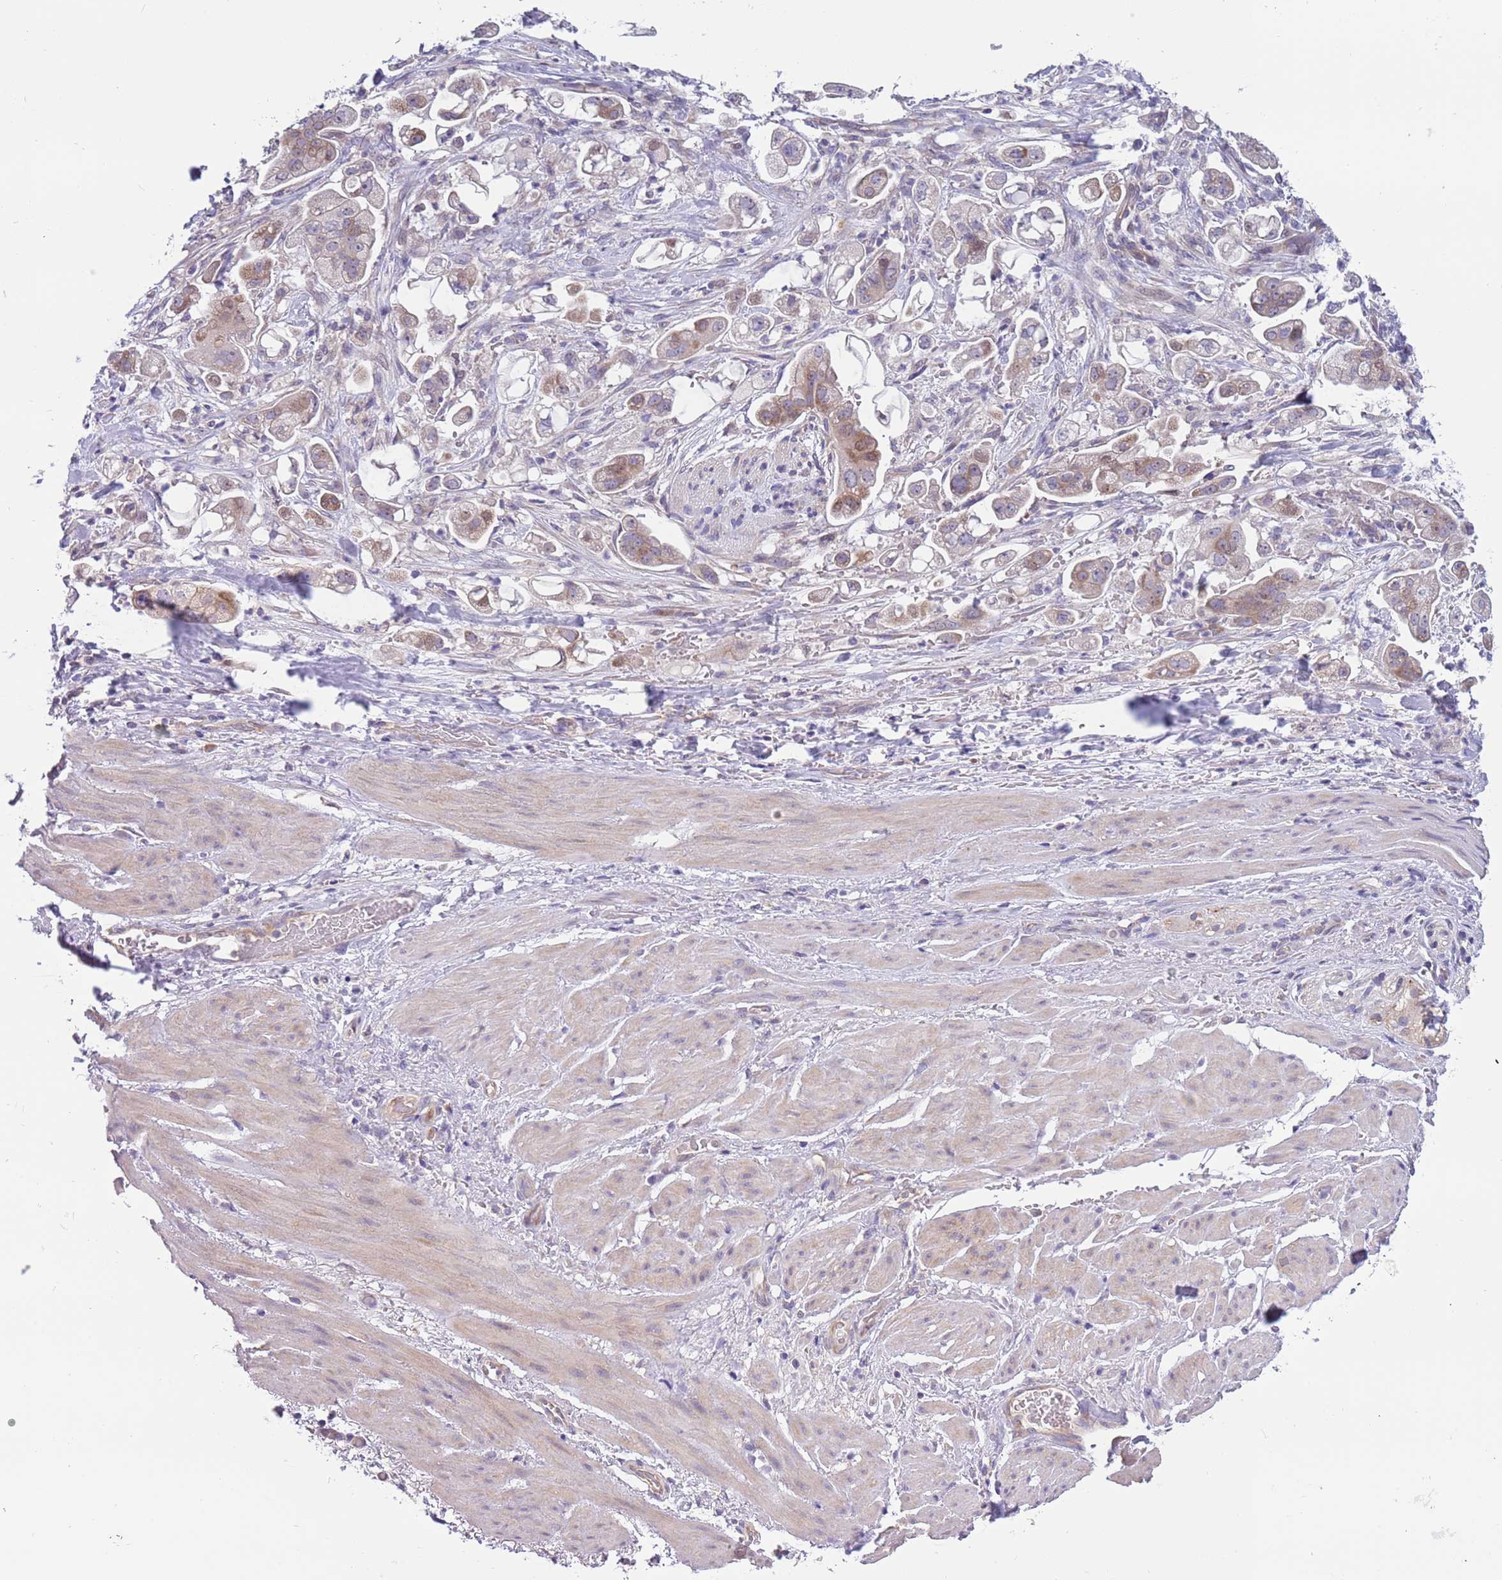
{"staining": {"intensity": "moderate", "quantity": "25%-75%", "location": "cytoplasmic/membranous"}, "tissue": "stomach cancer", "cell_type": "Tumor cells", "image_type": "cancer", "snomed": [{"axis": "morphology", "description": "Adenocarcinoma, NOS"}, {"axis": "topography", "description": "Stomach"}], "caption": "IHC (DAB (3,3'-diaminobenzidine)) staining of adenocarcinoma (stomach) exhibits moderate cytoplasmic/membranous protein staining in about 25%-75% of tumor cells.", "gene": "CABYR", "patient": {"sex": "male", "age": 62}}